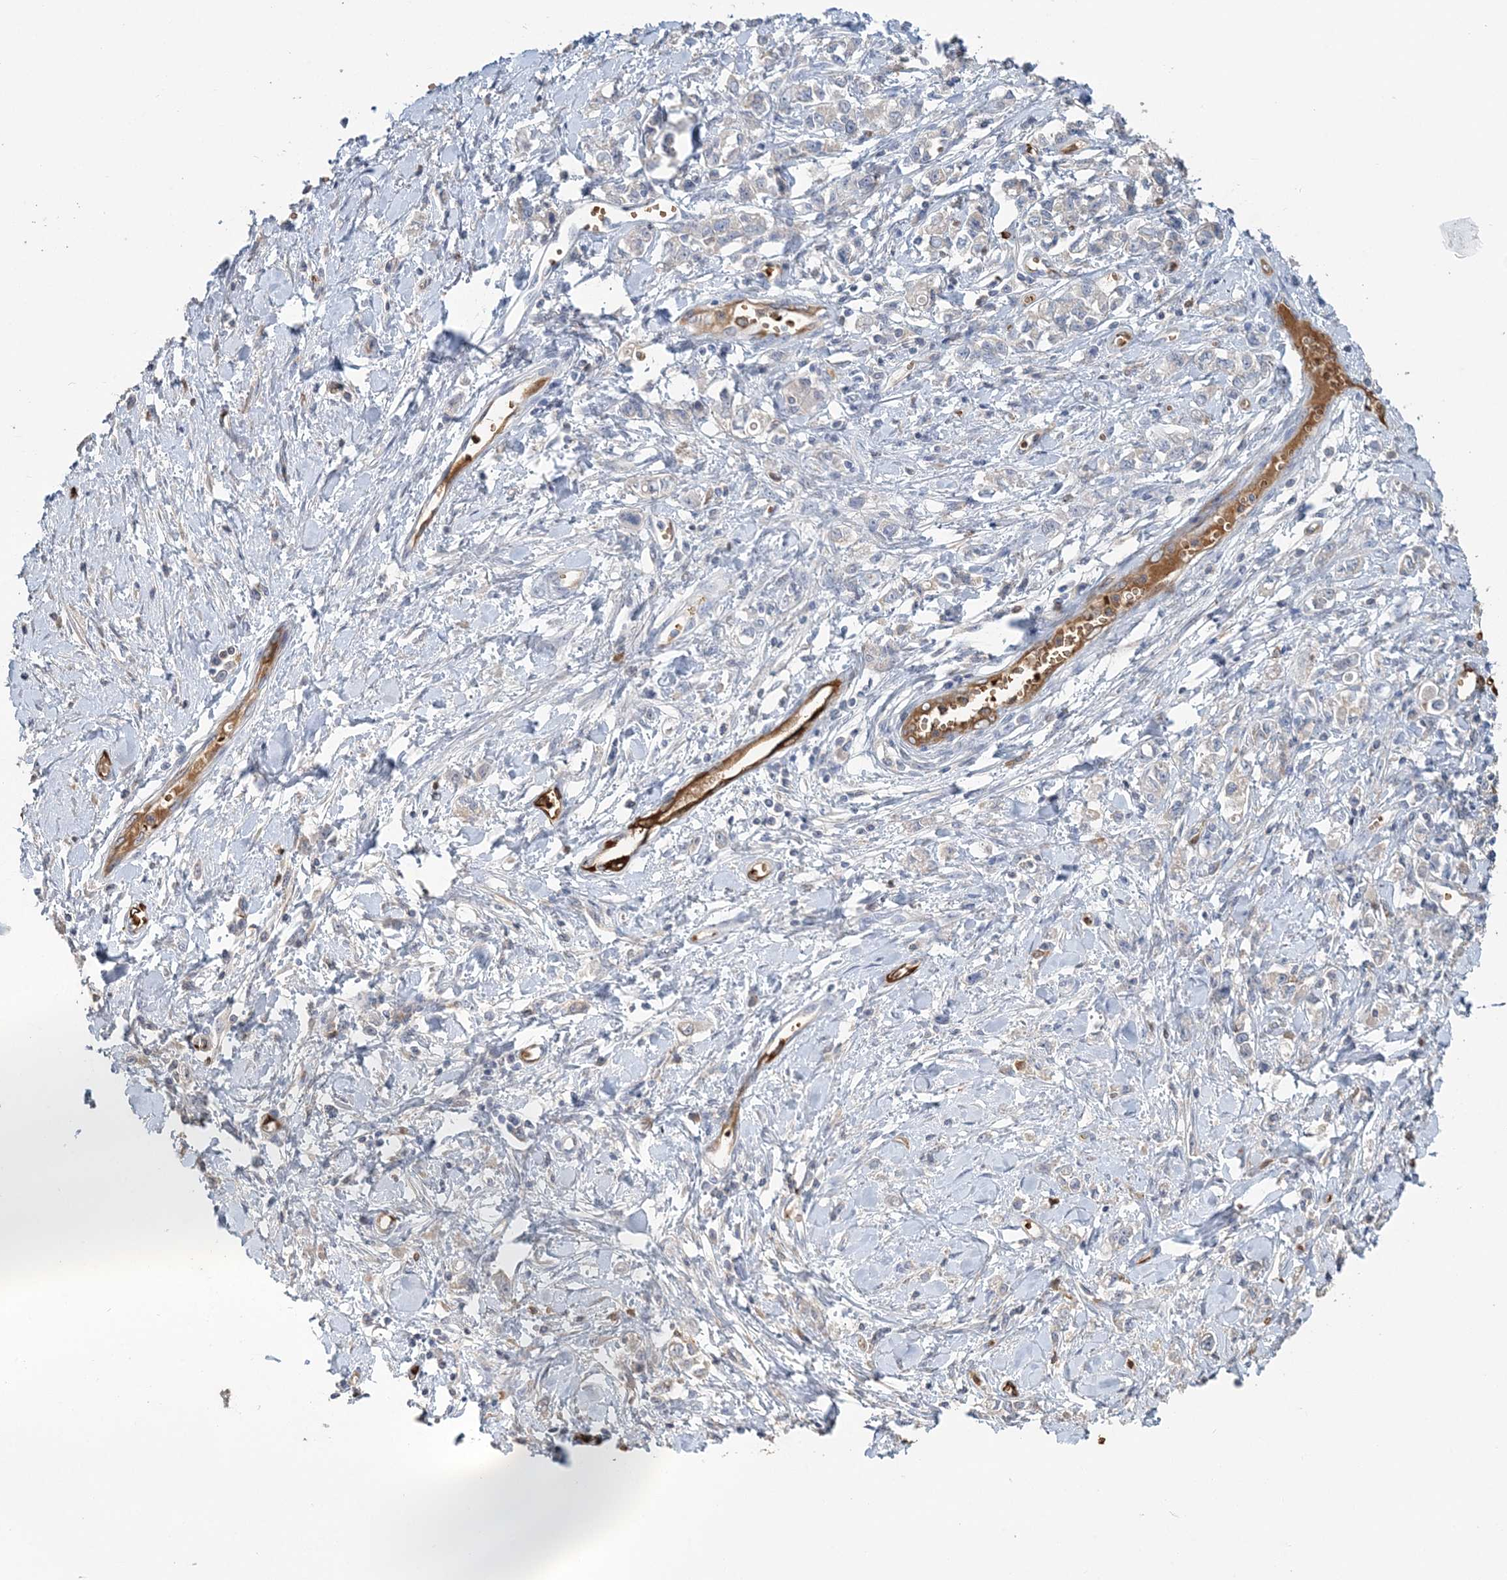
{"staining": {"intensity": "negative", "quantity": "none", "location": "none"}, "tissue": "stomach cancer", "cell_type": "Tumor cells", "image_type": "cancer", "snomed": [{"axis": "morphology", "description": "Adenocarcinoma, NOS"}, {"axis": "topography", "description": "Stomach"}], "caption": "High magnification brightfield microscopy of stomach cancer (adenocarcinoma) stained with DAB (3,3'-diaminobenzidine) (brown) and counterstained with hematoxylin (blue): tumor cells show no significant expression.", "gene": "HBD", "patient": {"sex": "female", "age": 76}}